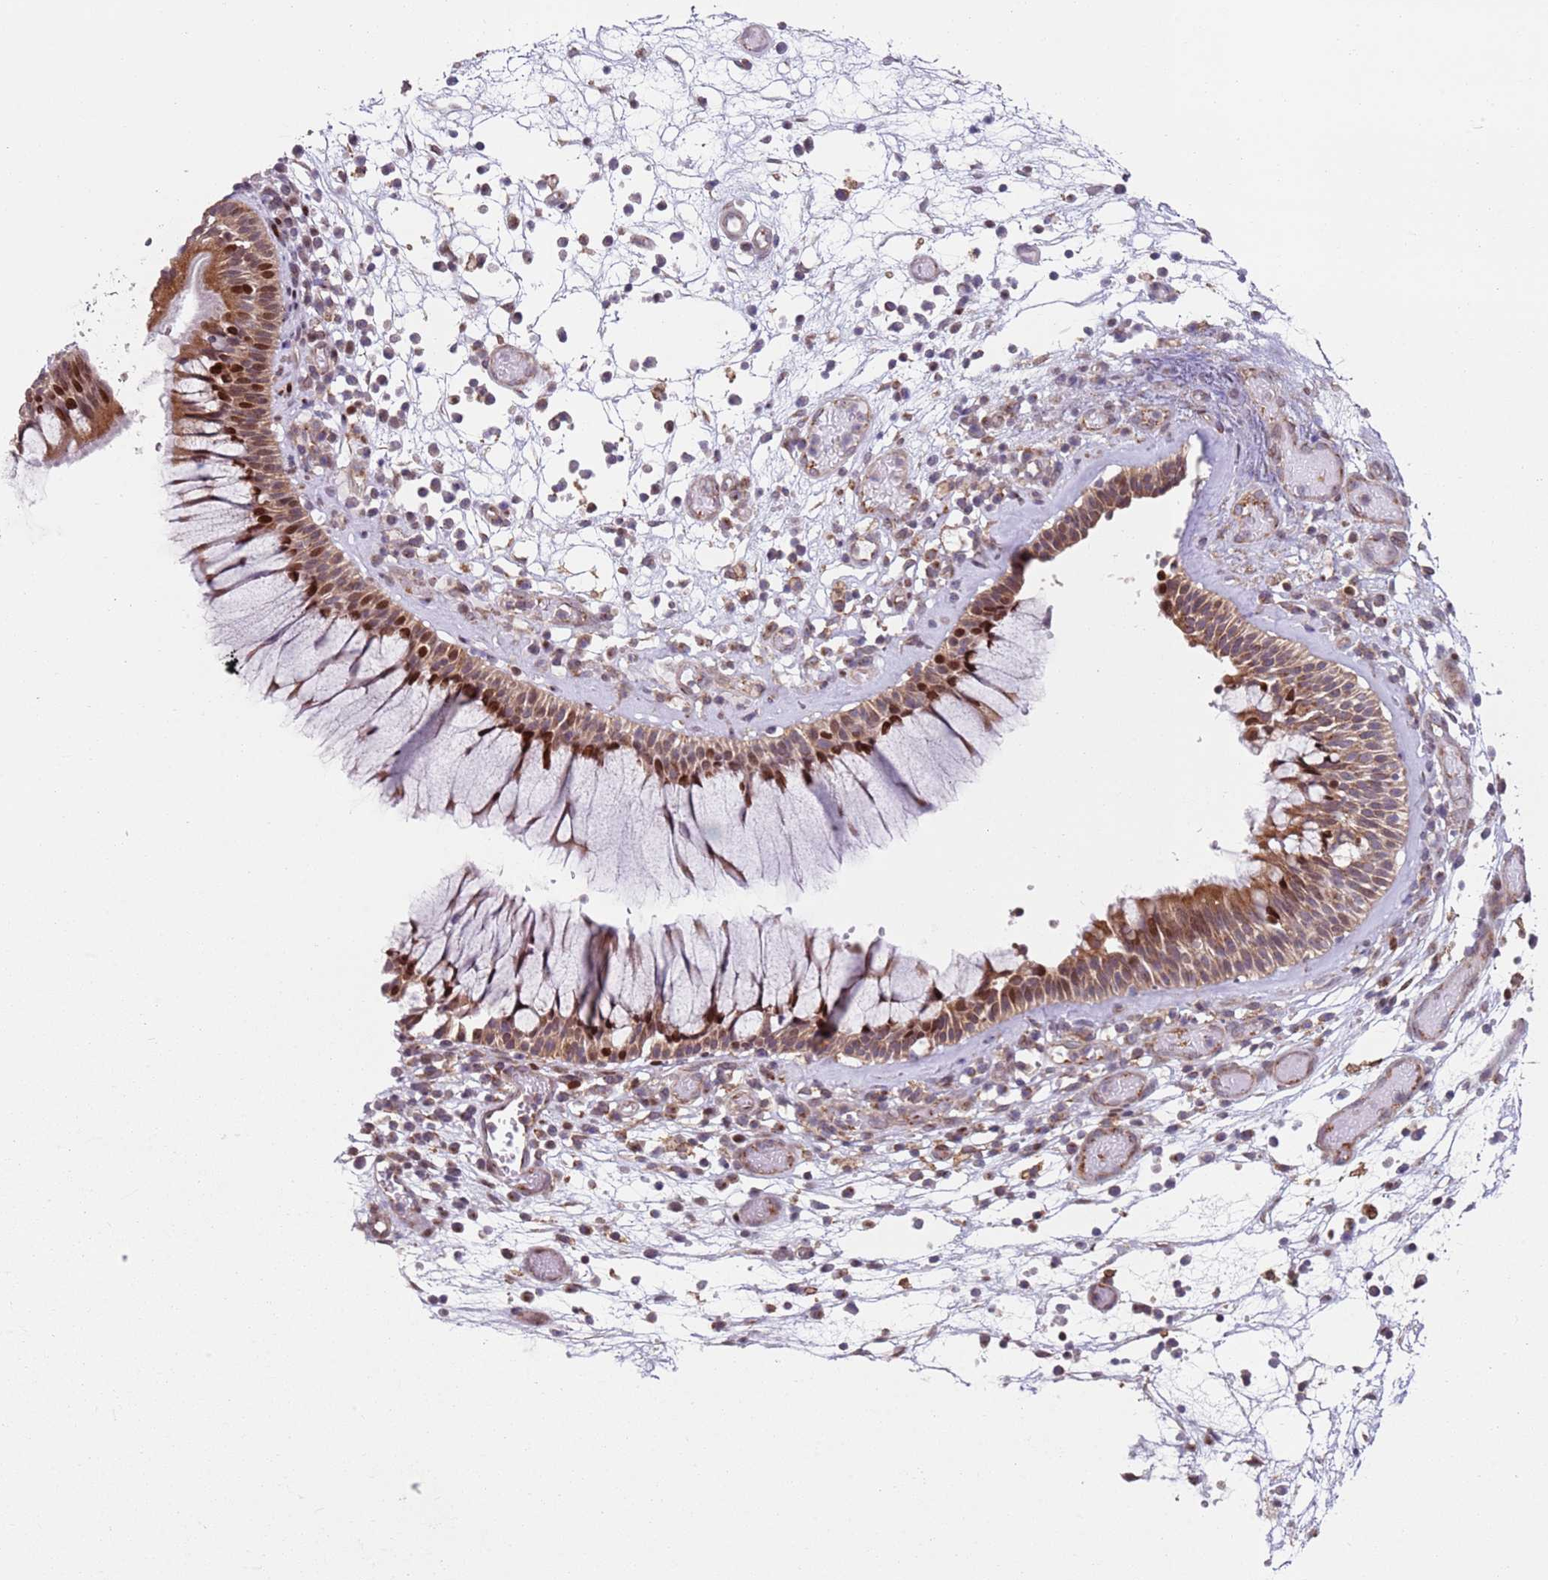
{"staining": {"intensity": "strong", "quantity": ">75%", "location": "cytoplasmic/membranous,nuclear"}, "tissue": "nasopharynx", "cell_type": "Respiratory epithelial cells", "image_type": "normal", "snomed": [{"axis": "morphology", "description": "Normal tissue, NOS"}, {"axis": "morphology", "description": "Inflammation, NOS"}, {"axis": "topography", "description": "Nasopharynx"}], "caption": "Nasopharynx stained with immunohistochemistry (IHC) shows strong cytoplasmic/membranous,nuclear staining in about >75% of respiratory epithelial cells.", "gene": "HNRNPLL", "patient": {"sex": "male", "age": 70}}